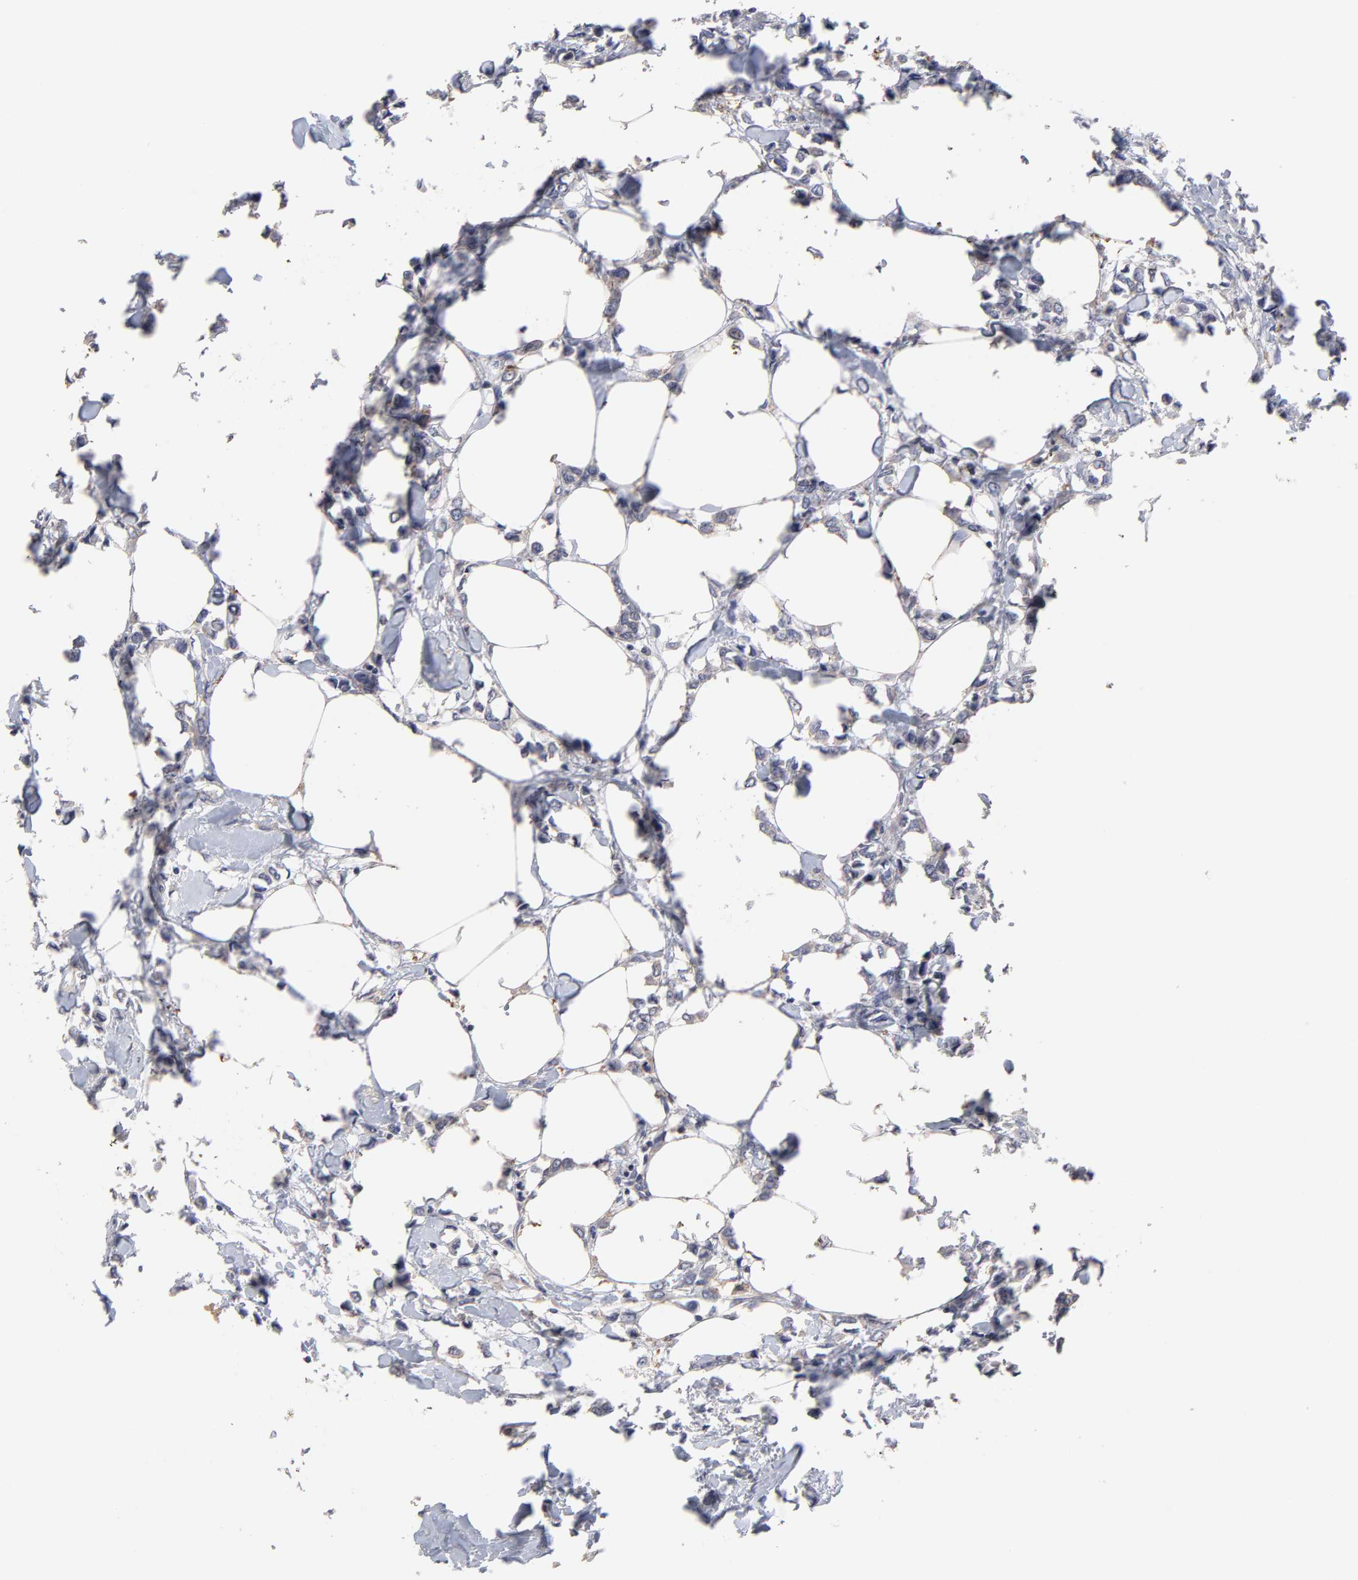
{"staining": {"intensity": "weak", "quantity": "25%-75%", "location": "cytoplasmic/membranous"}, "tissue": "breast cancer", "cell_type": "Tumor cells", "image_type": "cancer", "snomed": [{"axis": "morphology", "description": "Lobular carcinoma"}, {"axis": "topography", "description": "Breast"}], "caption": "Immunohistochemical staining of human breast cancer (lobular carcinoma) displays weak cytoplasmic/membranous protein staining in approximately 25%-75% of tumor cells. (brown staining indicates protein expression, while blue staining denotes nuclei).", "gene": "TANGO2", "patient": {"sex": "female", "age": 51}}